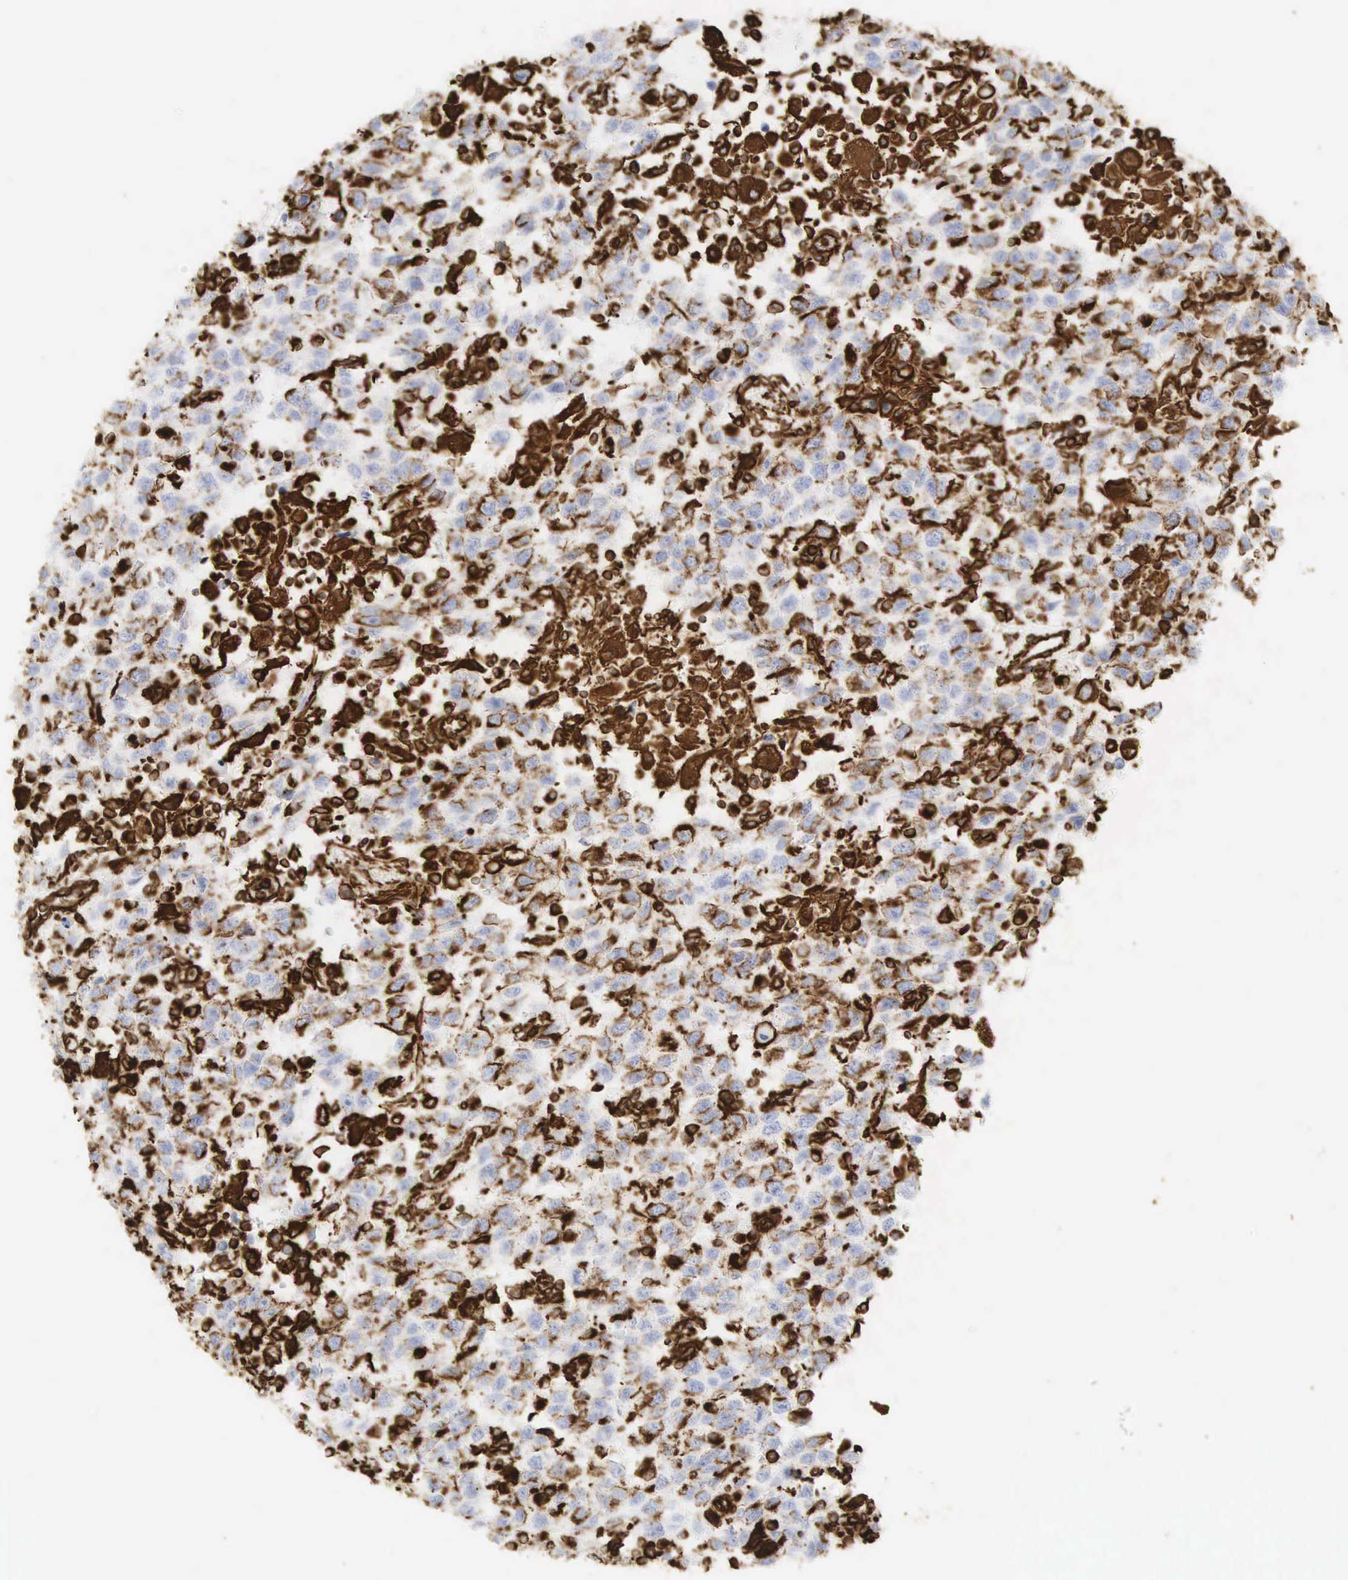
{"staining": {"intensity": "strong", "quantity": "25%-75%", "location": "cytoplasmic/membranous,nuclear"}, "tissue": "testis cancer", "cell_type": "Tumor cells", "image_type": "cancer", "snomed": [{"axis": "morphology", "description": "Seminoma, NOS"}, {"axis": "topography", "description": "Testis"}], "caption": "High-magnification brightfield microscopy of testis cancer (seminoma) stained with DAB (brown) and counterstained with hematoxylin (blue). tumor cells exhibit strong cytoplasmic/membranous and nuclear positivity is present in approximately25%-75% of cells.", "gene": "VIM", "patient": {"sex": "male", "age": 41}}